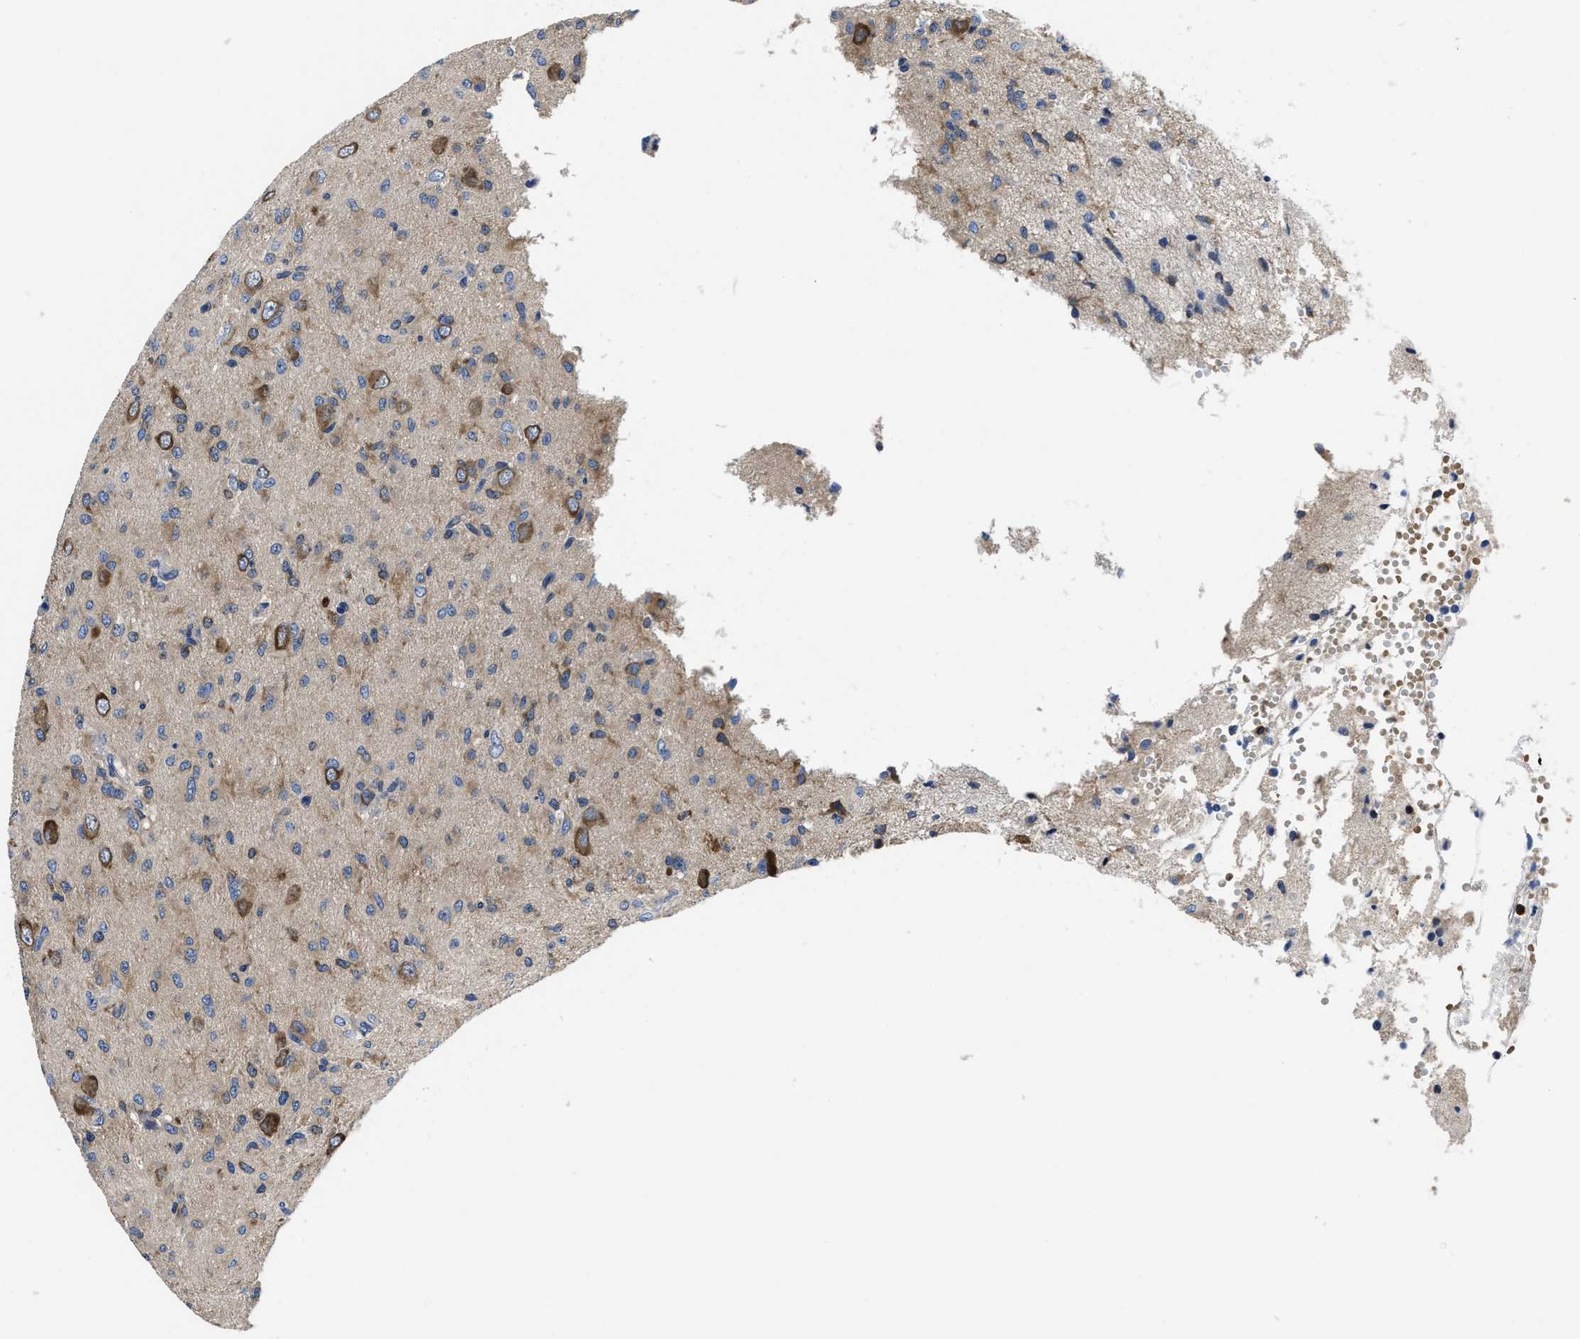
{"staining": {"intensity": "moderate", "quantity": "25%-75%", "location": "cytoplasmic/membranous"}, "tissue": "glioma", "cell_type": "Tumor cells", "image_type": "cancer", "snomed": [{"axis": "morphology", "description": "Glioma, malignant, High grade"}, {"axis": "topography", "description": "Brain"}], "caption": "This photomicrograph shows malignant glioma (high-grade) stained with immunohistochemistry to label a protein in brown. The cytoplasmic/membranous of tumor cells show moderate positivity for the protein. Nuclei are counter-stained blue.", "gene": "YARS1", "patient": {"sex": "female", "age": 59}}